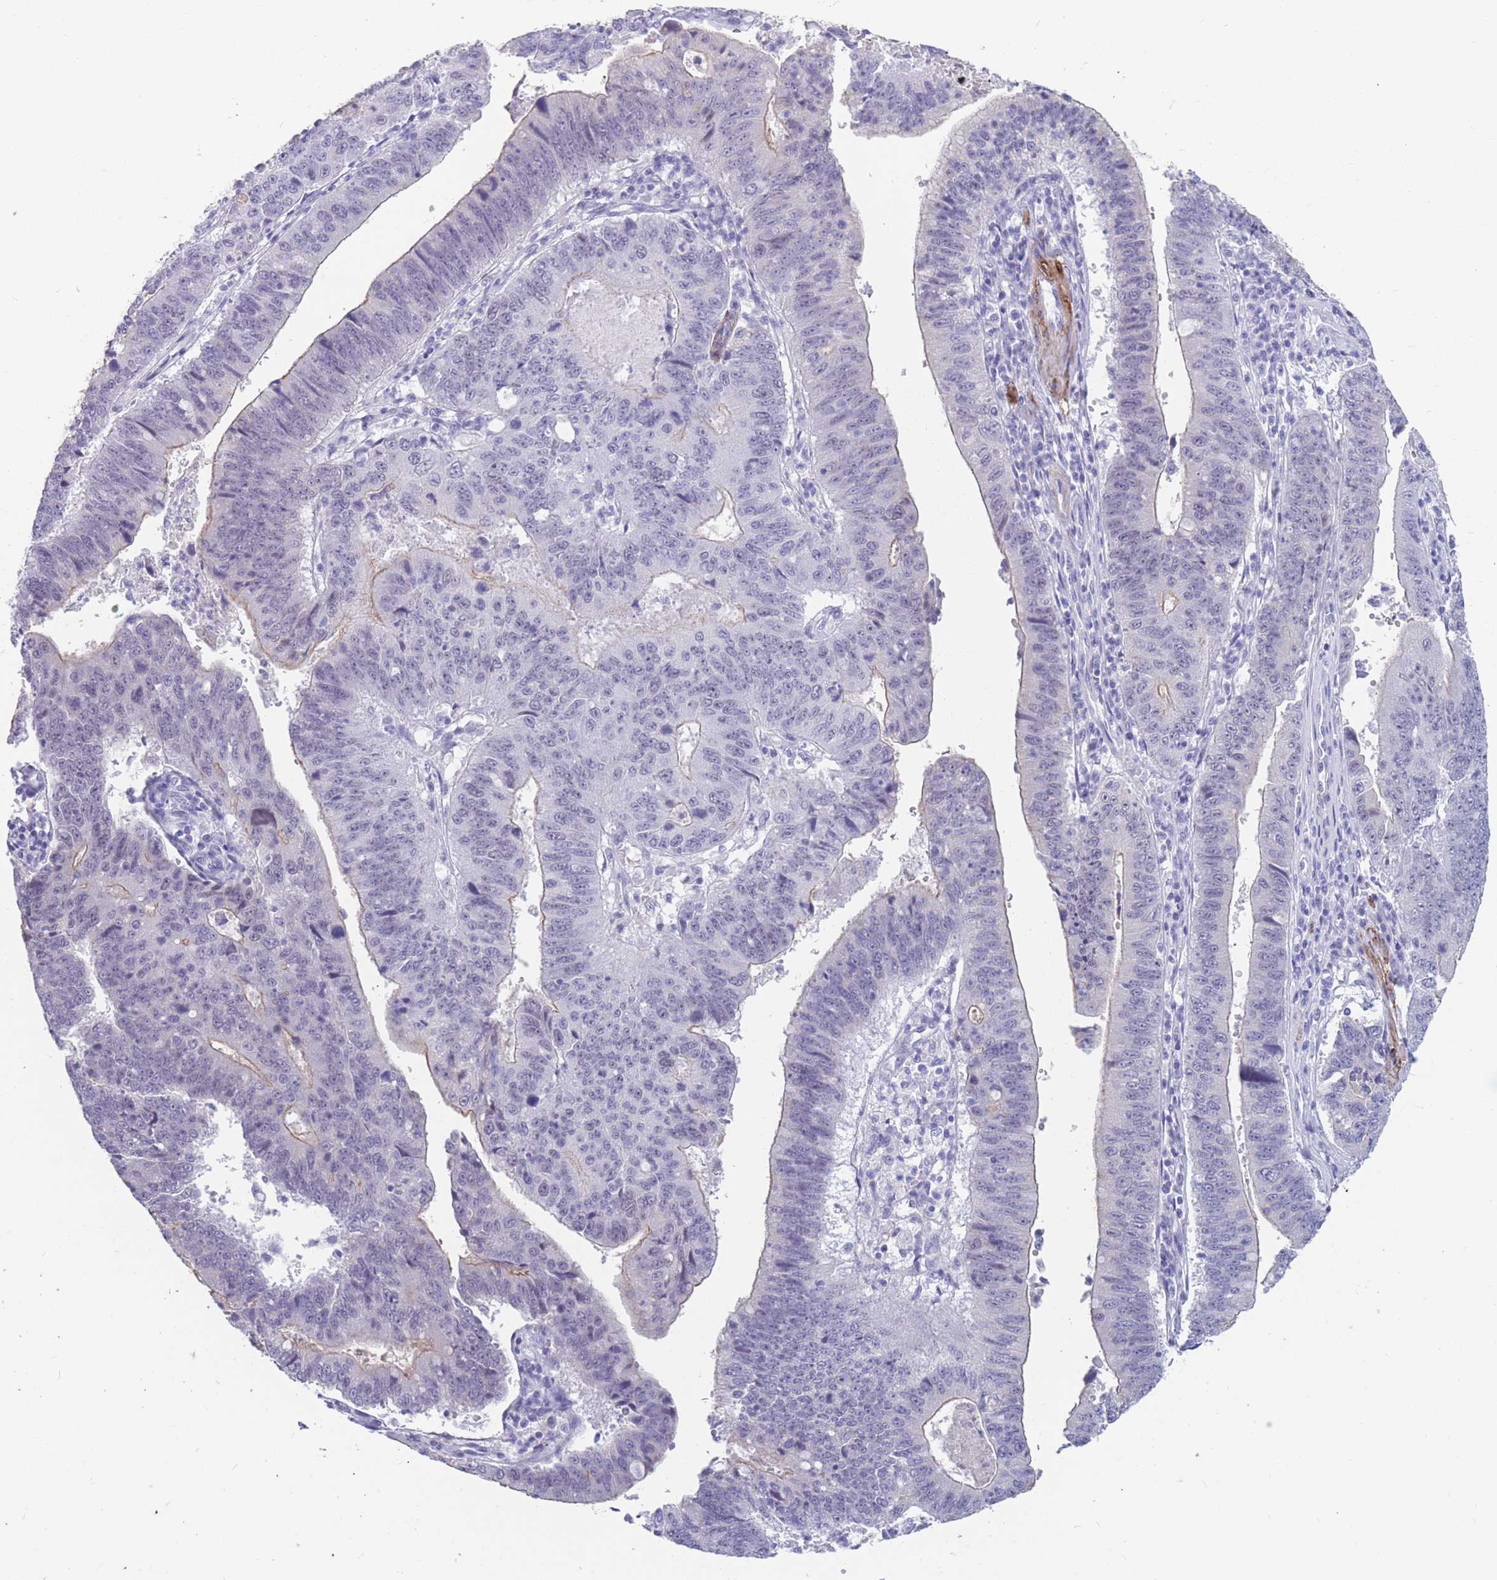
{"staining": {"intensity": "negative", "quantity": "none", "location": "none"}, "tissue": "stomach cancer", "cell_type": "Tumor cells", "image_type": "cancer", "snomed": [{"axis": "morphology", "description": "Adenocarcinoma, NOS"}, {"axis": "topography", "description": "Stomach"}], "caption": "High power microscopy micrograph of an immunohistochemistry photomicrograph of stomach adenocarcinoma, revealing no significant expression in tumor cells. (DAB immunohistochemistry (IHC), high magnification).", "gene": "DPYD", "patient": {"sex": "male", "age": 59}}